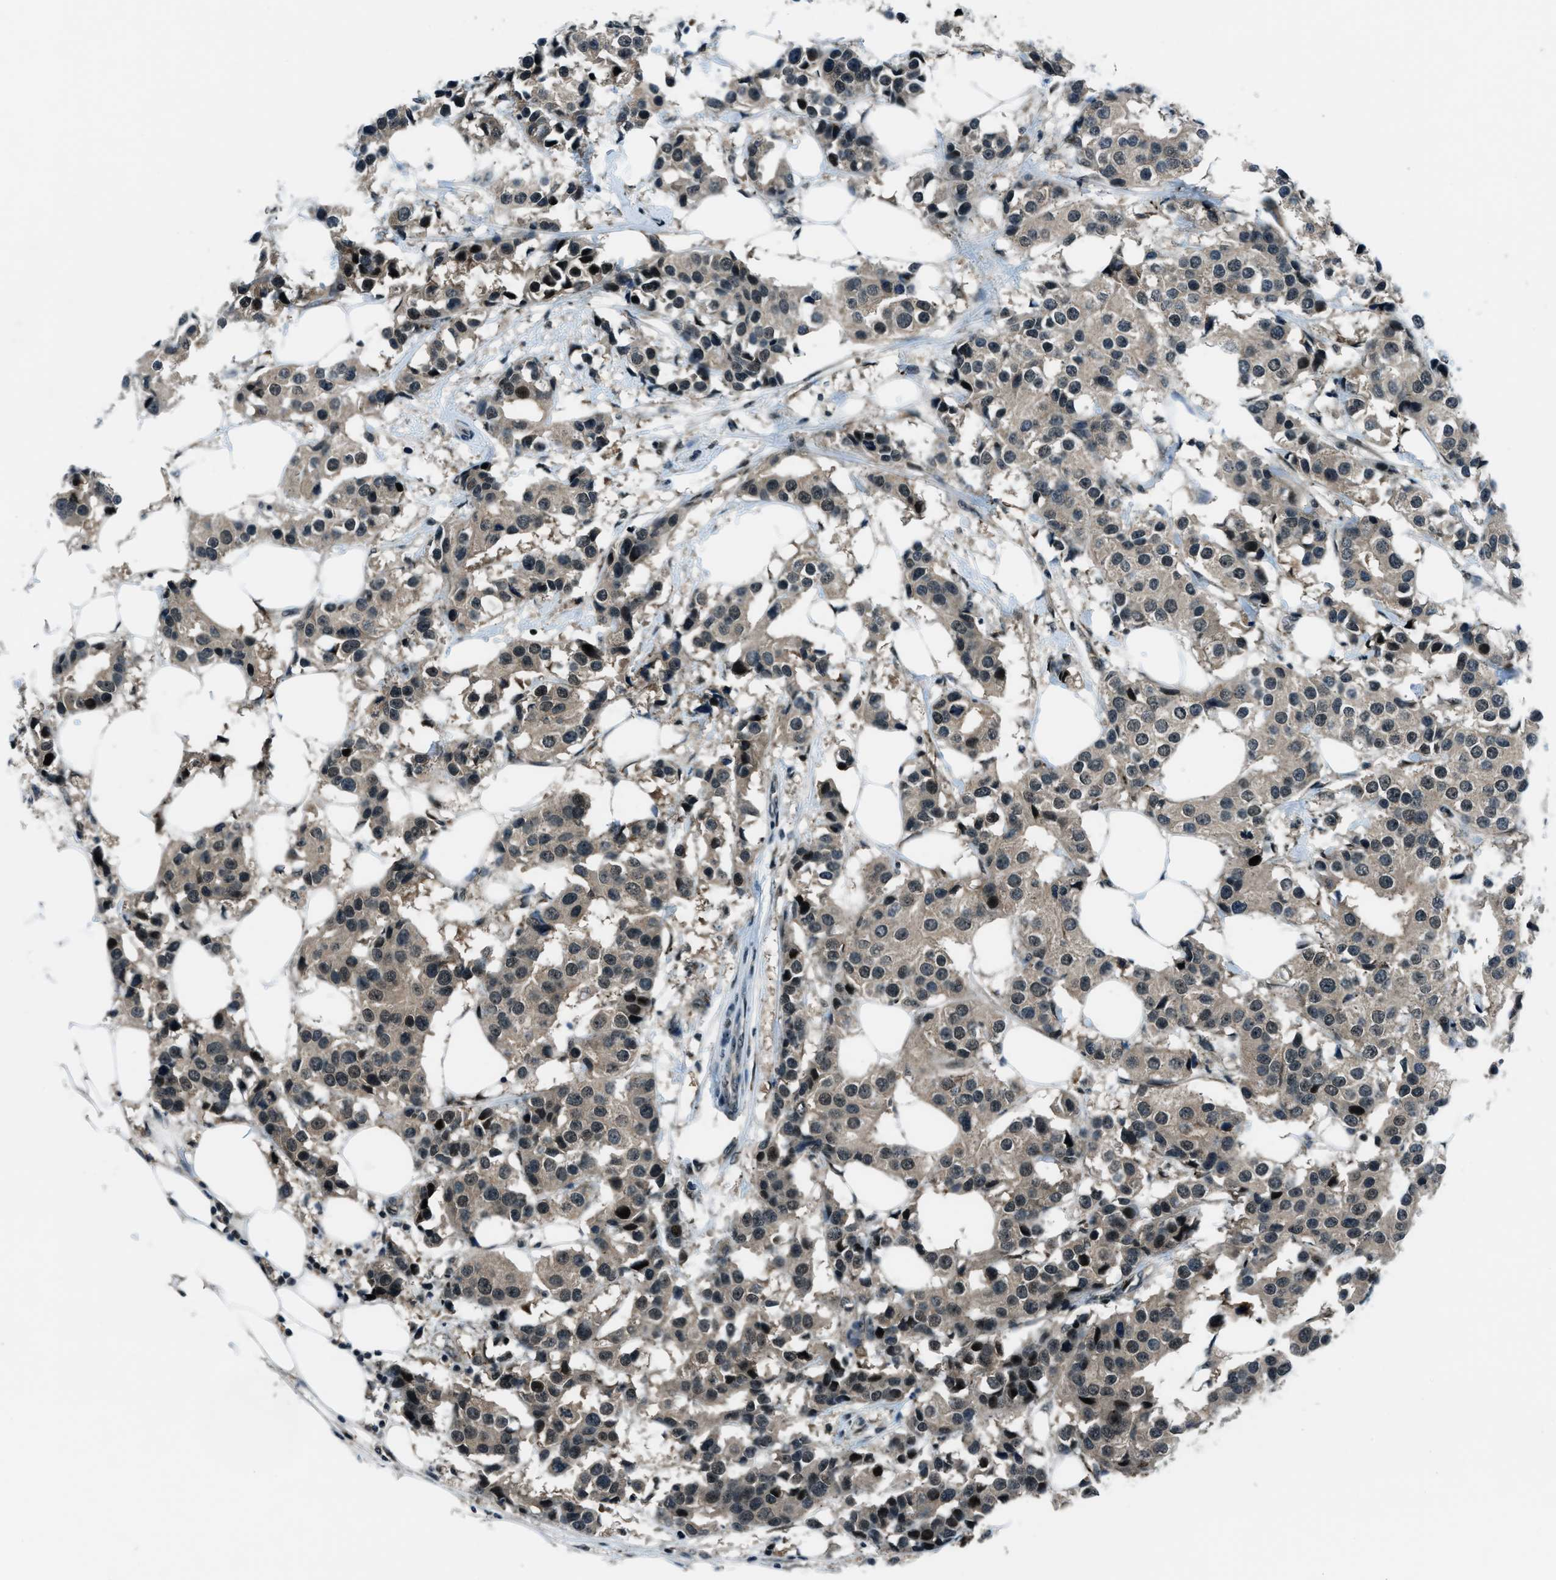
{"staining": {"intensity": "moderate", "quantity": "25%-75%", "location": "cytoplasmic/membranous,nuclear"}, "tissue": "breast cancer", "cell_type": "Tumor cells", "image_type": "cancer", "snomed": [{"axis": "morphology", "description": "Normal tissue, NOS"}, {"axis": "morphology", "description": "Duct carcinoma"}, {"axis": "topography", "description": "Breast"}], "caption": "Brown immunohistochemical staining in human breast cancer displays moderate cytoplasmic/membranous and nuclear staining in approximately 25%-75% of tumor cells. (DAB (3,3'-diaminobenzidine) = brown stain, brightfield microscopy at high magnification).", "gene": "ACTL9", "patient": {"sex": "female", "age": 39}}